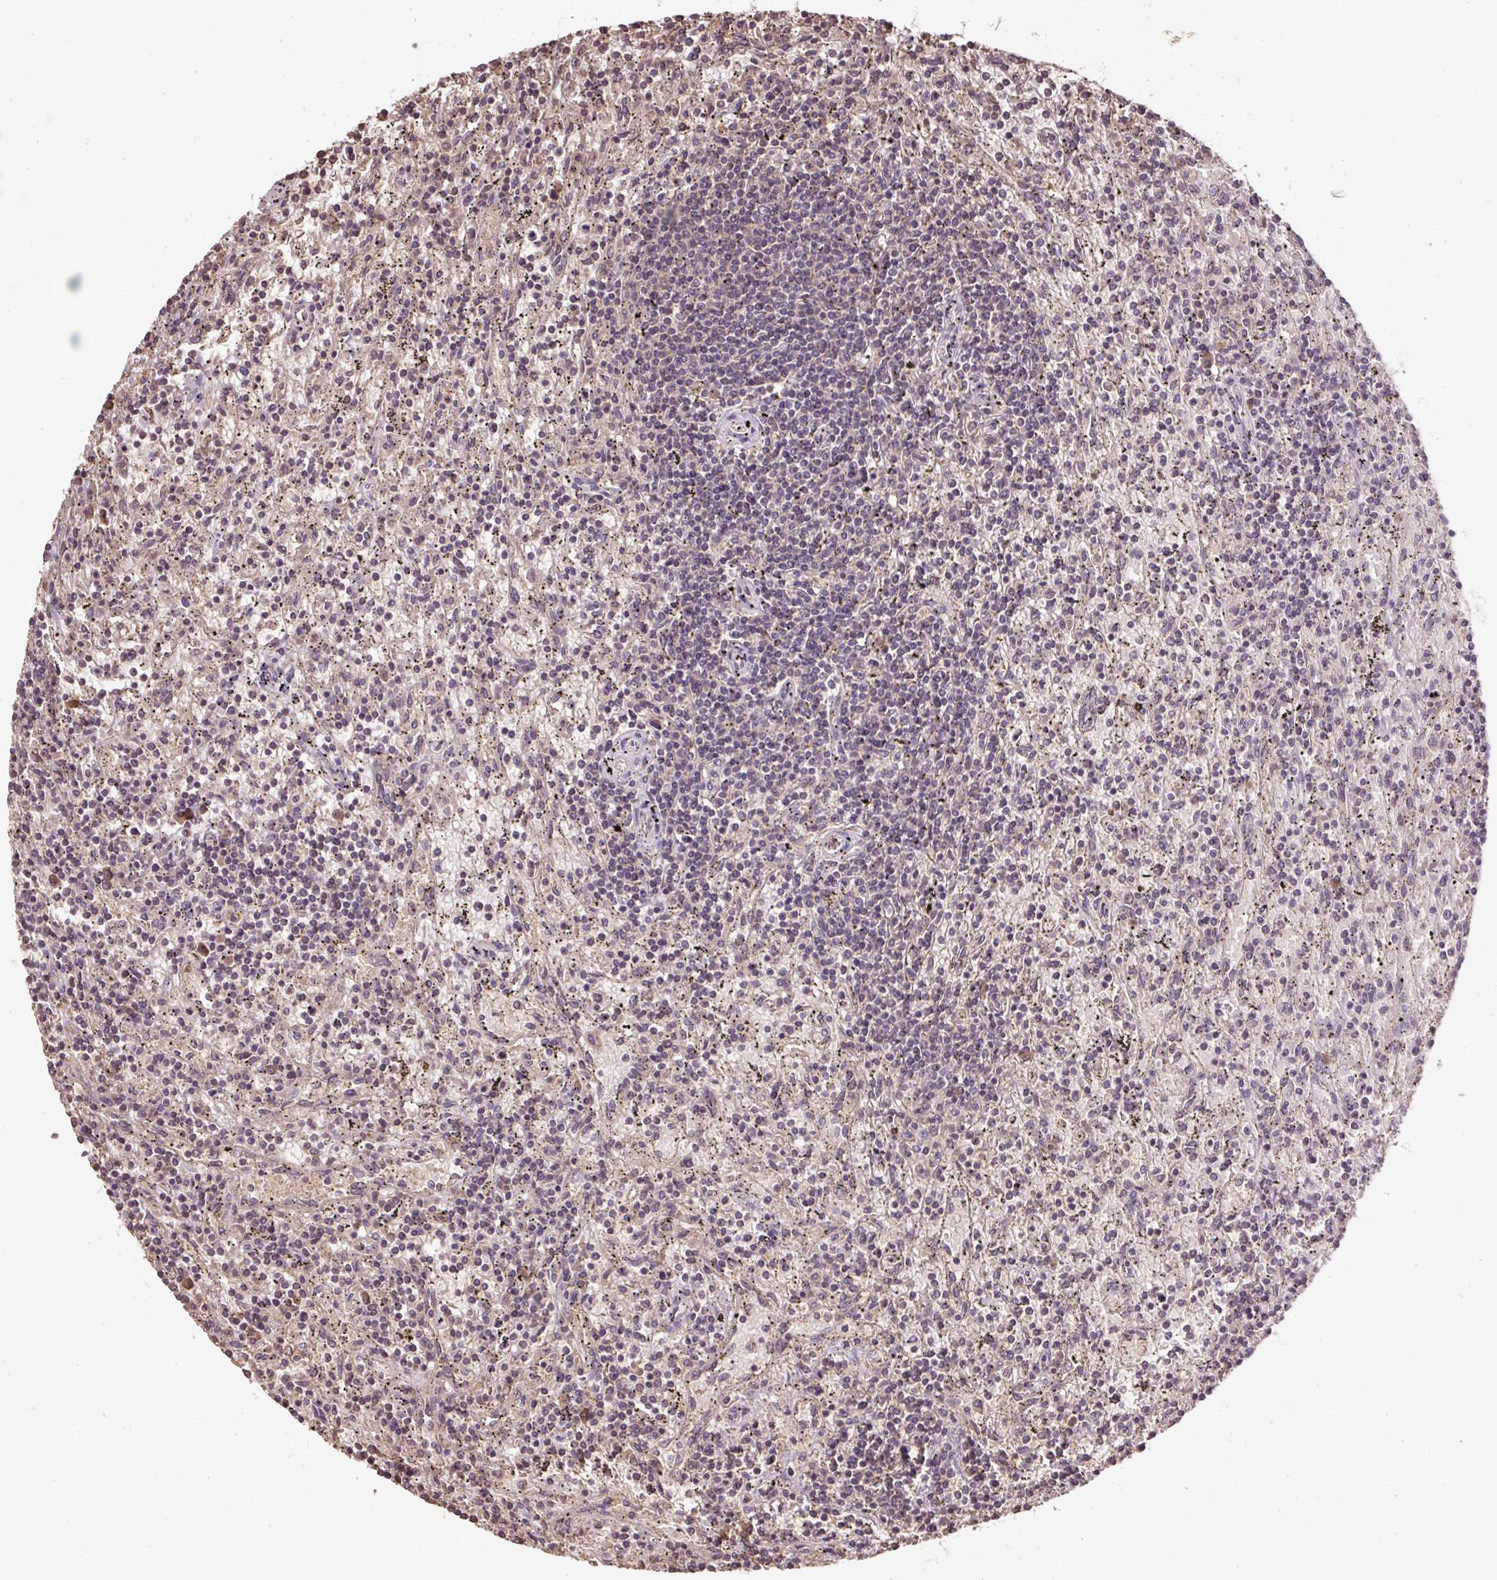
{"staining": {"intensity": "weak", "quantity": "25%-75%", "location": "nuclear"}, "tissue": "lymphoma", "cell_type": "Tumor cells", "image_type": "cancer", "snomed": [{"axis": "morphology", "description": "Malignant lymphoma, non-Hodgkin's type, Low grade"}, {"axis": "topography", "description": "Spleen"}], "caption": "Low-grade malignant lymphoma, non-Hodgkin's type stained with a protein marker exhibits weak staining in tumor cells.", "gene": "TMEM170B", "patient": {"sex": "male", "age": 76}}